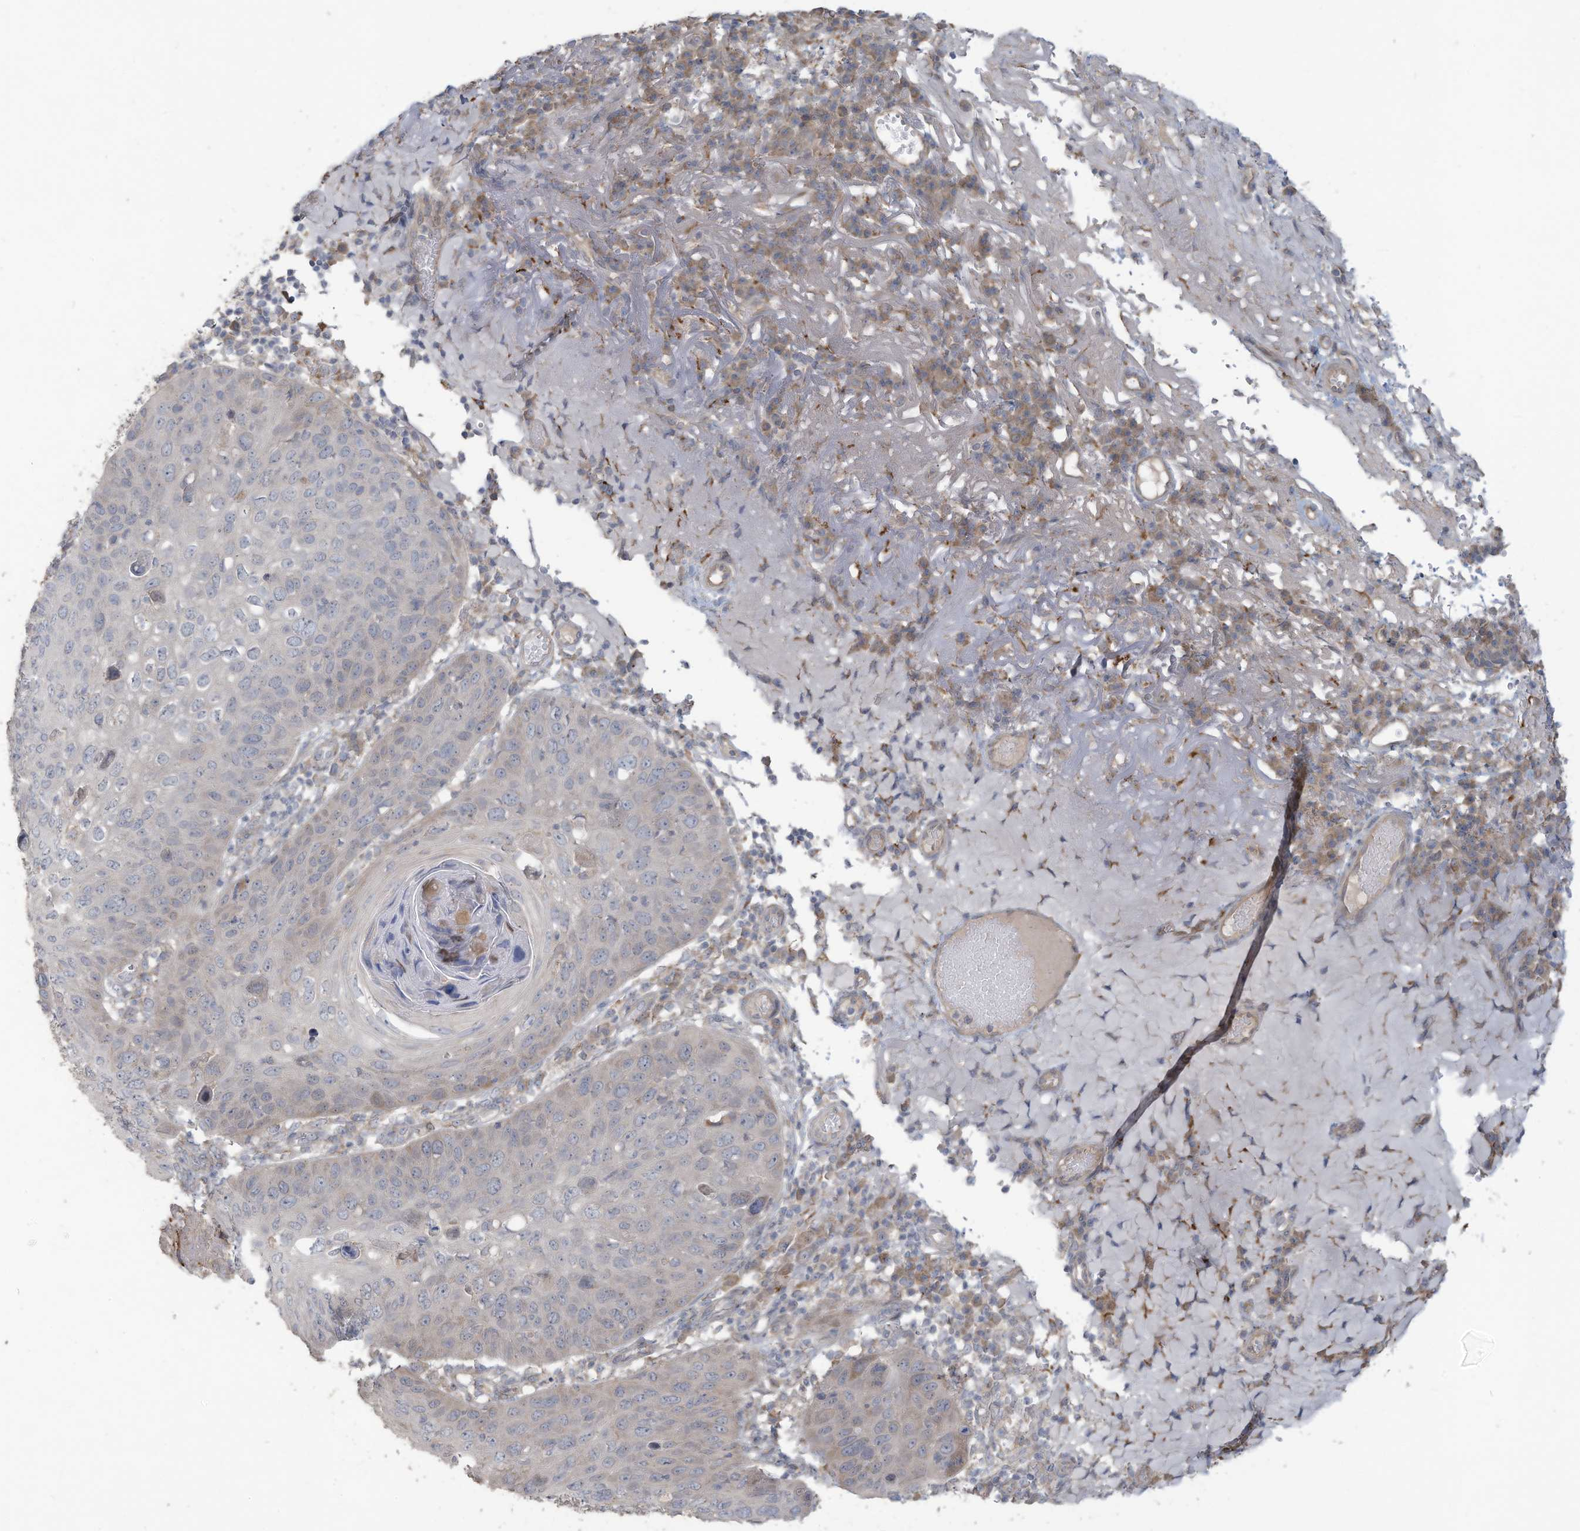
{"staining": {"intensity": "negative", "quantity": "none", "location": "none"}, "tissue": "skin cancer", "cell_type": "Tumor cells", "image_type": "cancer", "snomed": [{"axis": "morphology", "description": "Squamous cell carcinoma, NOS"}, {"axis": "topography", "description": "Skin"}], "caption": "This is an immunohistochemistry image of human skin cancer (squamous cell carcinoma). There is no expression in tumor cells.", "gene": "MAGIX", "patient": {"sex": "female", "age": 90}}